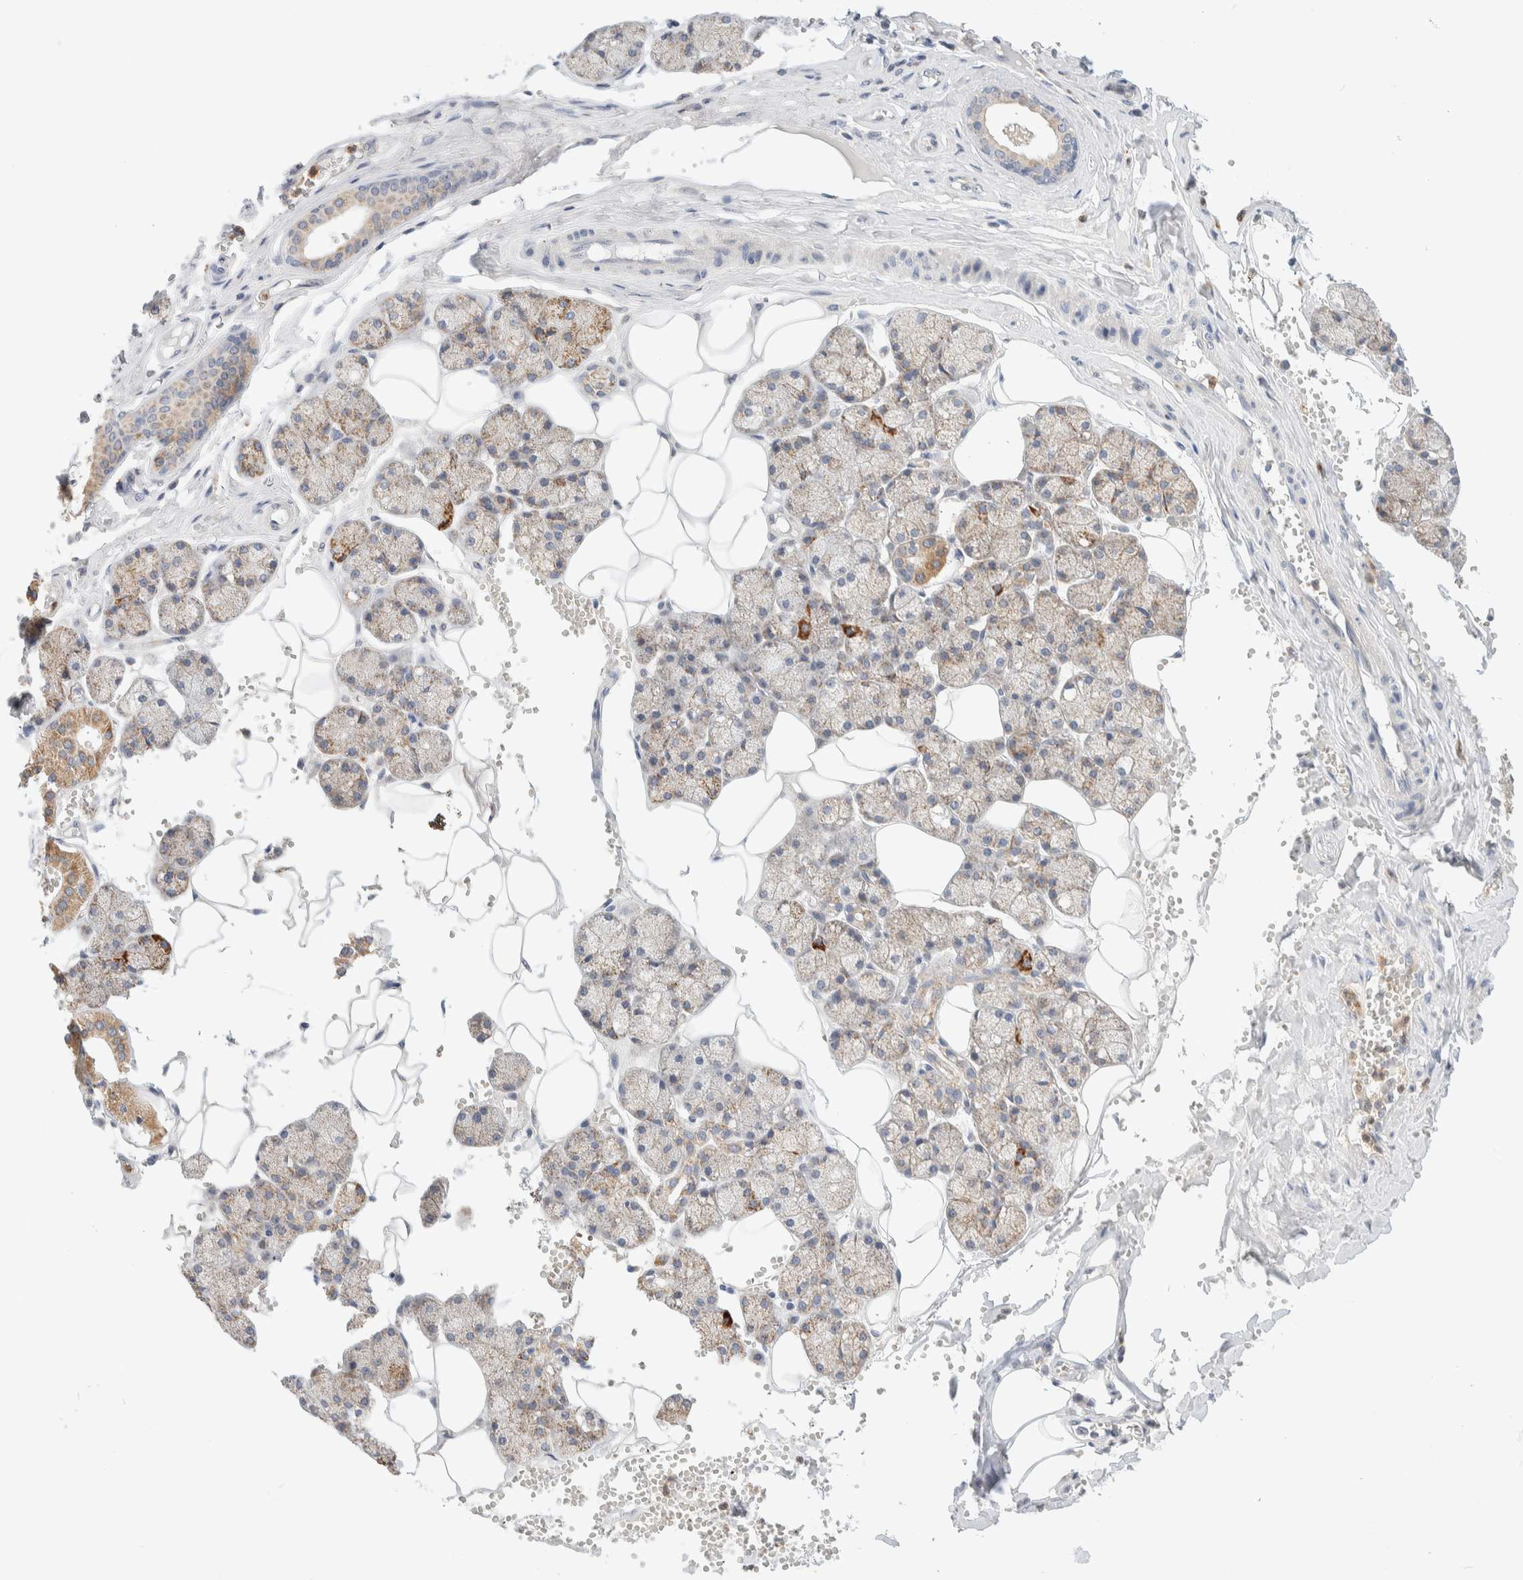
{"staining": {"intensity": "moderate", "quantity": ">75%", "location": "cytoplasmic/membranous"}, "tissue": "salivary gland", "cell_type": "Glandular cells", "image_type": "normal", "snomed": [{"axis": "morphology", "description": "Normal tissue, NOS"}, {"axis": "topography", "description": "Salivary gland"}], "caption": "This photomicrograph shows benign salivary gland stained with immunohistochemistry (IHC) to label a protein in brown. The cytoplasmic/membranous of glandular cells show moderate positivity for the protein. Nuclei are counter-stained blue.", "gene": "HDHD3", "patient": {"sex": "male", "age": 62}}